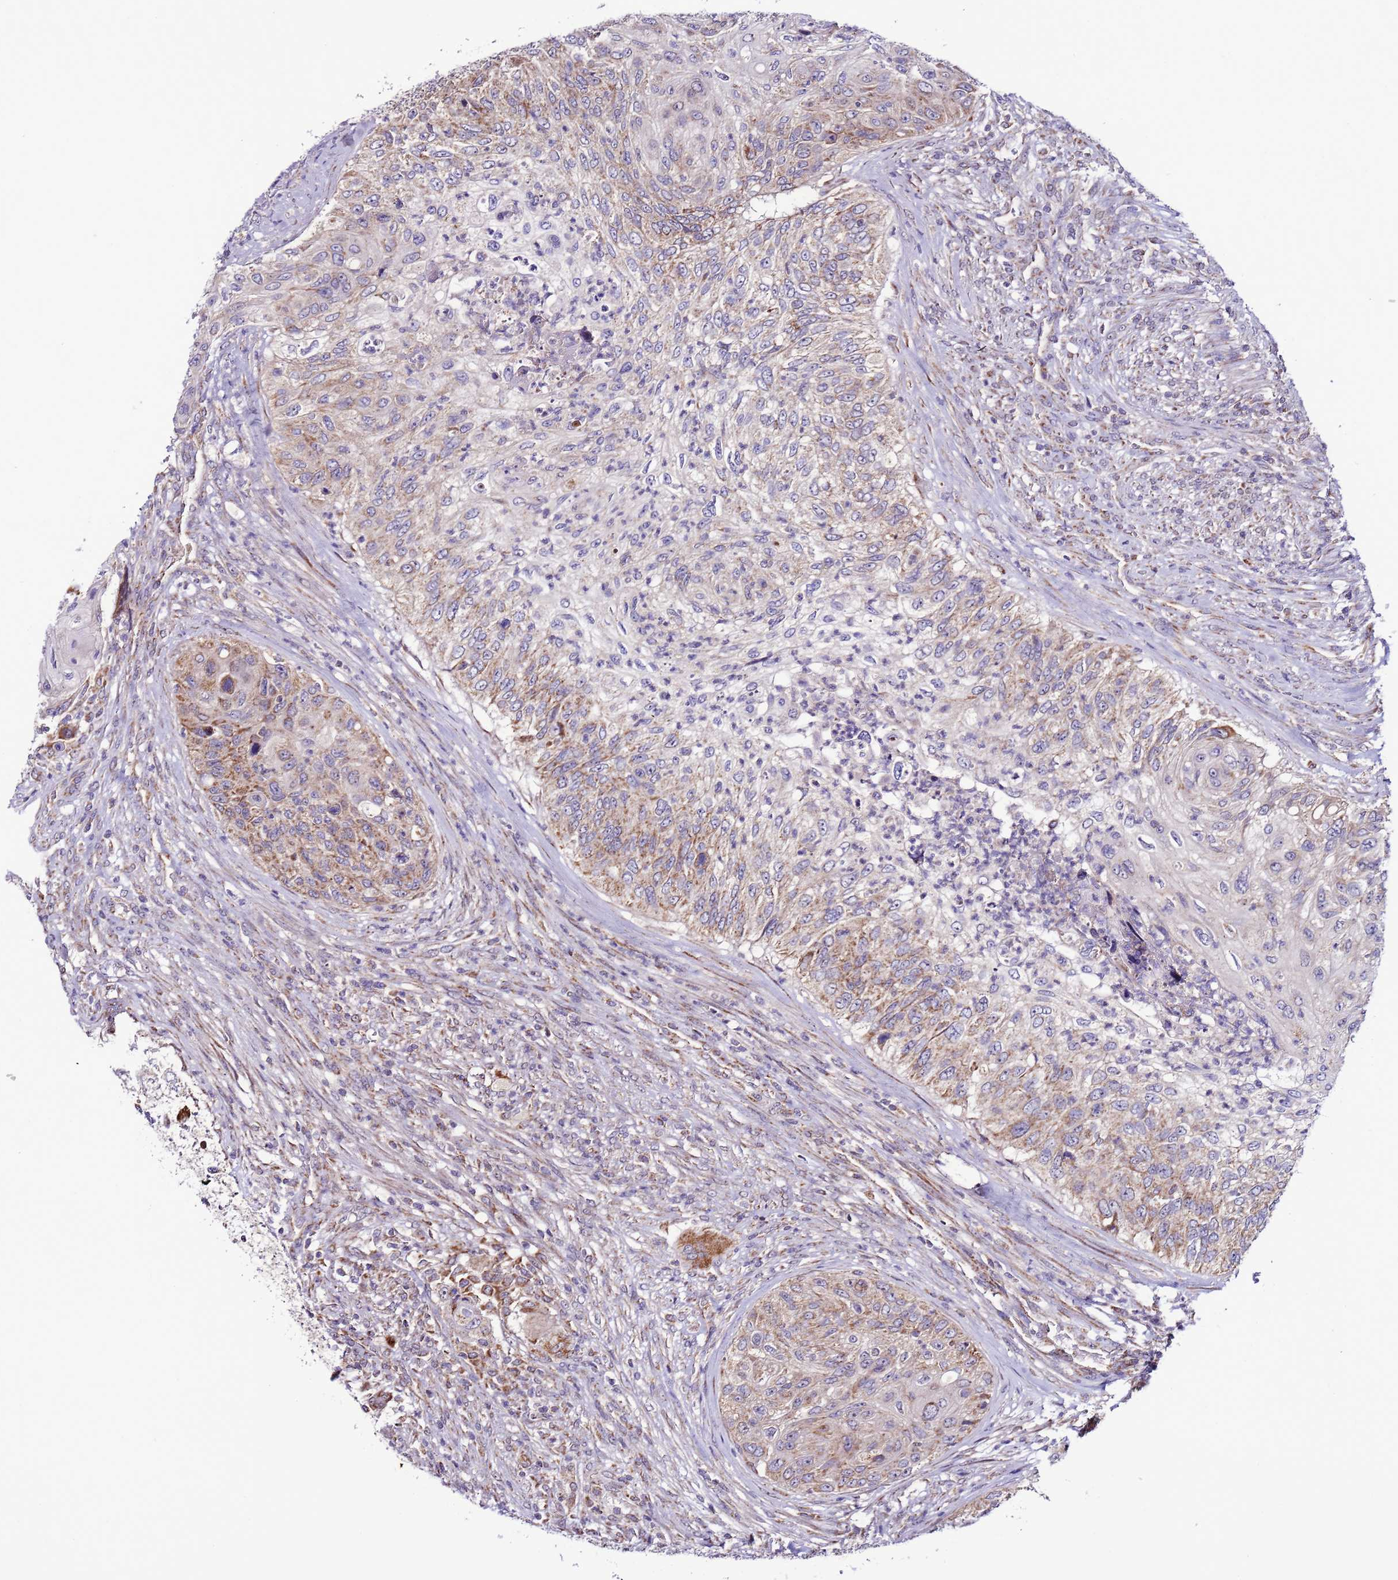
{"staining": {"intensity": "moderate", "quantity": "25%-75%", "location": "cytoplasmic/membranous"}, "tissue": "urothelial cancer", "cell_type": "Tumor cells", "image_type": "cancer", "snomed": [{"axis": "morphology", "description": "Urothelial carcinoma, High grade"}, {"axis": "topography", "description": "Urinary bladder"}], "caption": "This image demonstrates high-grade urothelial carcinoma stained with IHC to label a protein in brown. The cytoplasmic/membranous of tumor cells show moderate positivity for the protein. Nuclei are counter-stained blue.", "gene": "UEVLD", "patient": {"sex": "female", "age": 60}}